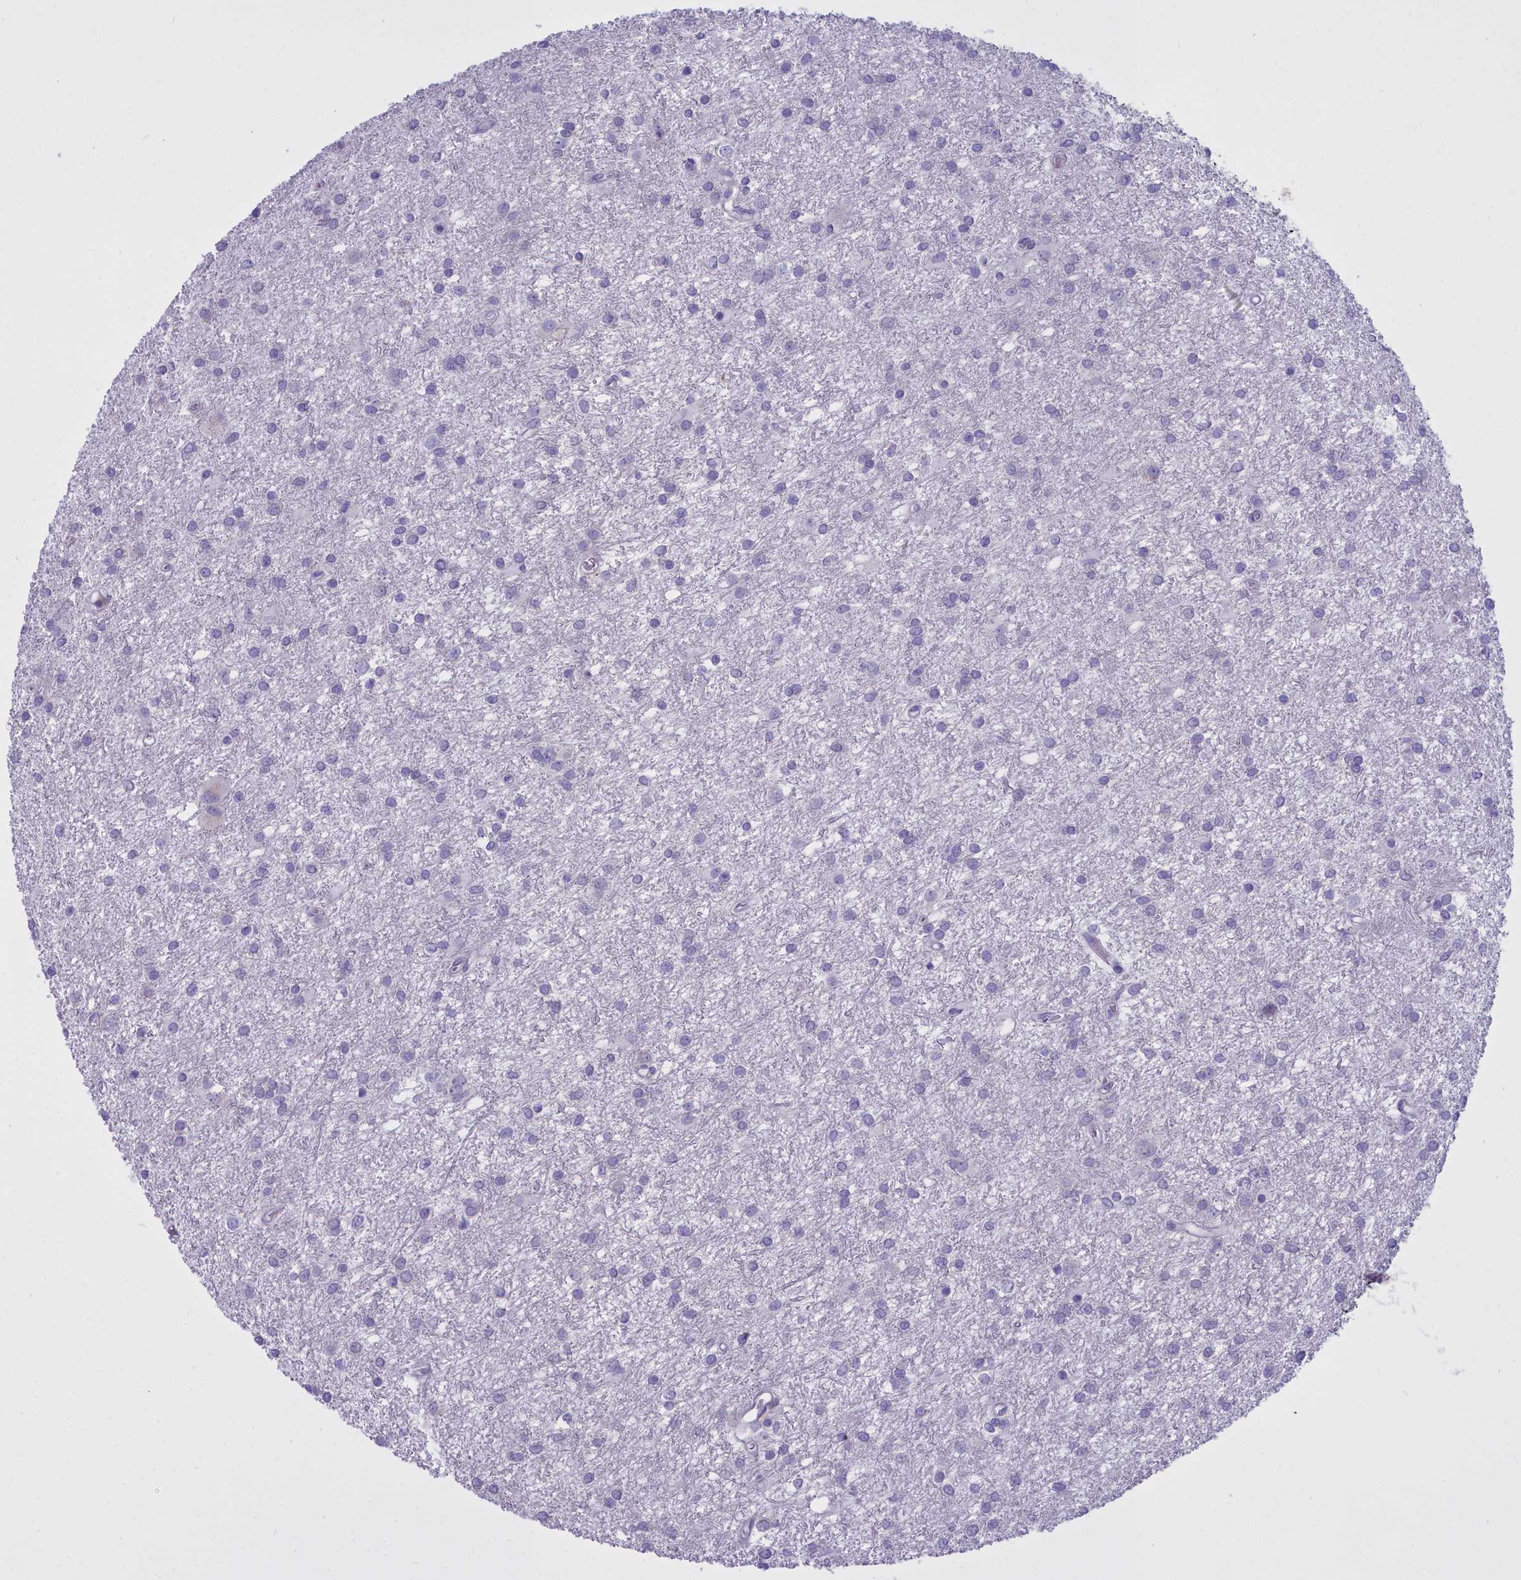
{"staining": {"intensity": "negative", "quantity": "none", "location": "none"}, "tissue": "glioma", "cell_type": "Tumor cells", "image_type": "cancer", "snomed": [{"axis": "morphology", "description": "Glioma, malignant, High grade"}, {"axis": "topography", "description": "Brain"}], "caption": "IHC of malignant glioma (high-grade) displays no positivity in tumor cells. Nuclei are stained in blue.", "gene": "CD5", "patient": {"sex": "female", "age": 50}}